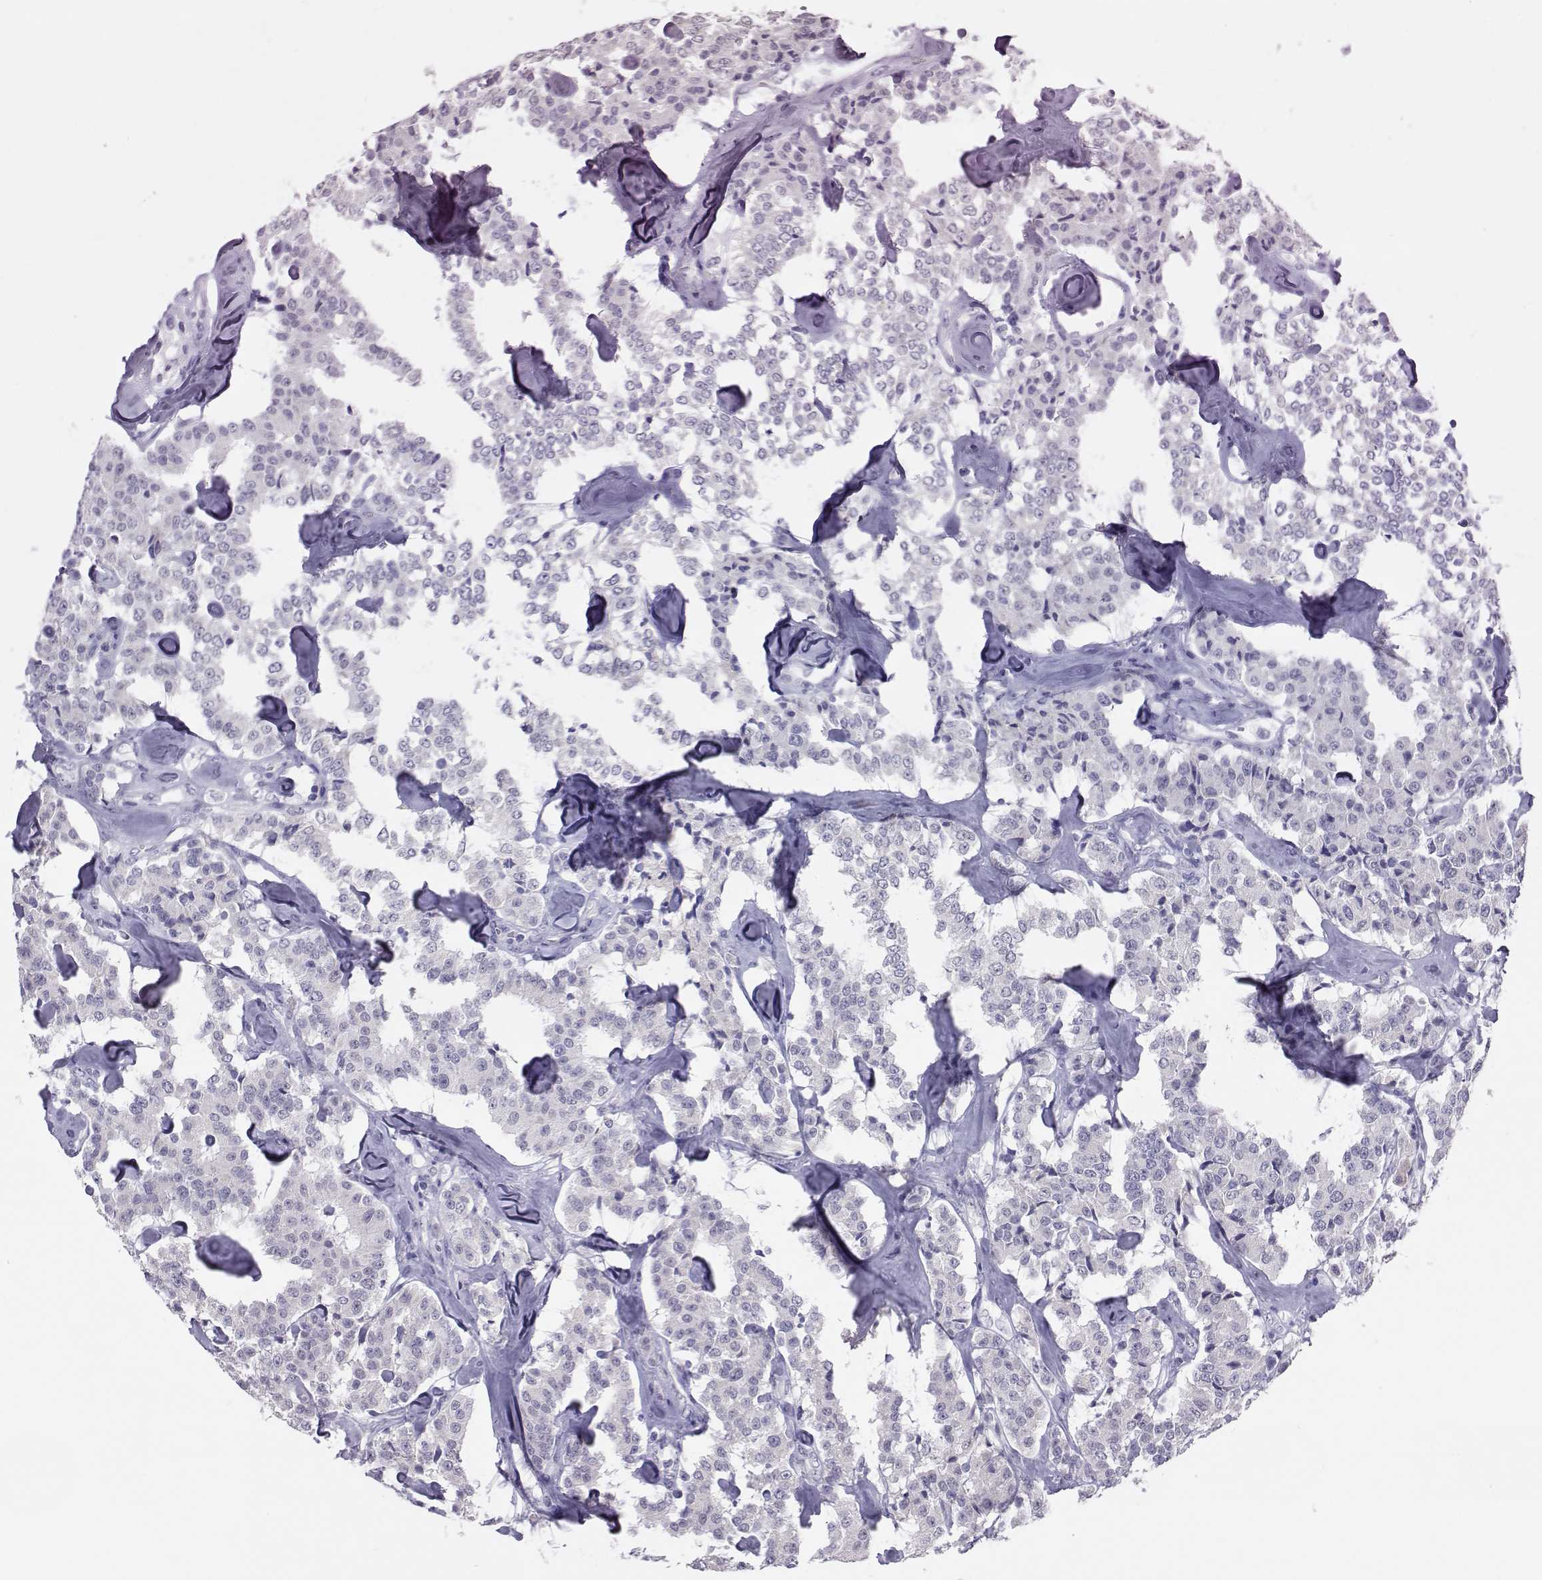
{"staining": {"intensity": "negative", "quantity": "none", "location": "none"}, "tissue": "carcinoid", "cell_type": "Tumor cells", "image_type": "cancer", "snomed": [{"axis": "morphology", "description": "Carcinoid, malignant, NOS"}, {"axis": "topography", "description": "Pancreas"}], "caption": "DAB (3,3'-diaminobenzidine) immunohistochemical staining of human malignant carcinoid displays no significant staining in tumor cells.", "gene": "DNAAF1", "patient": {"sex": "male", "age": 41}}